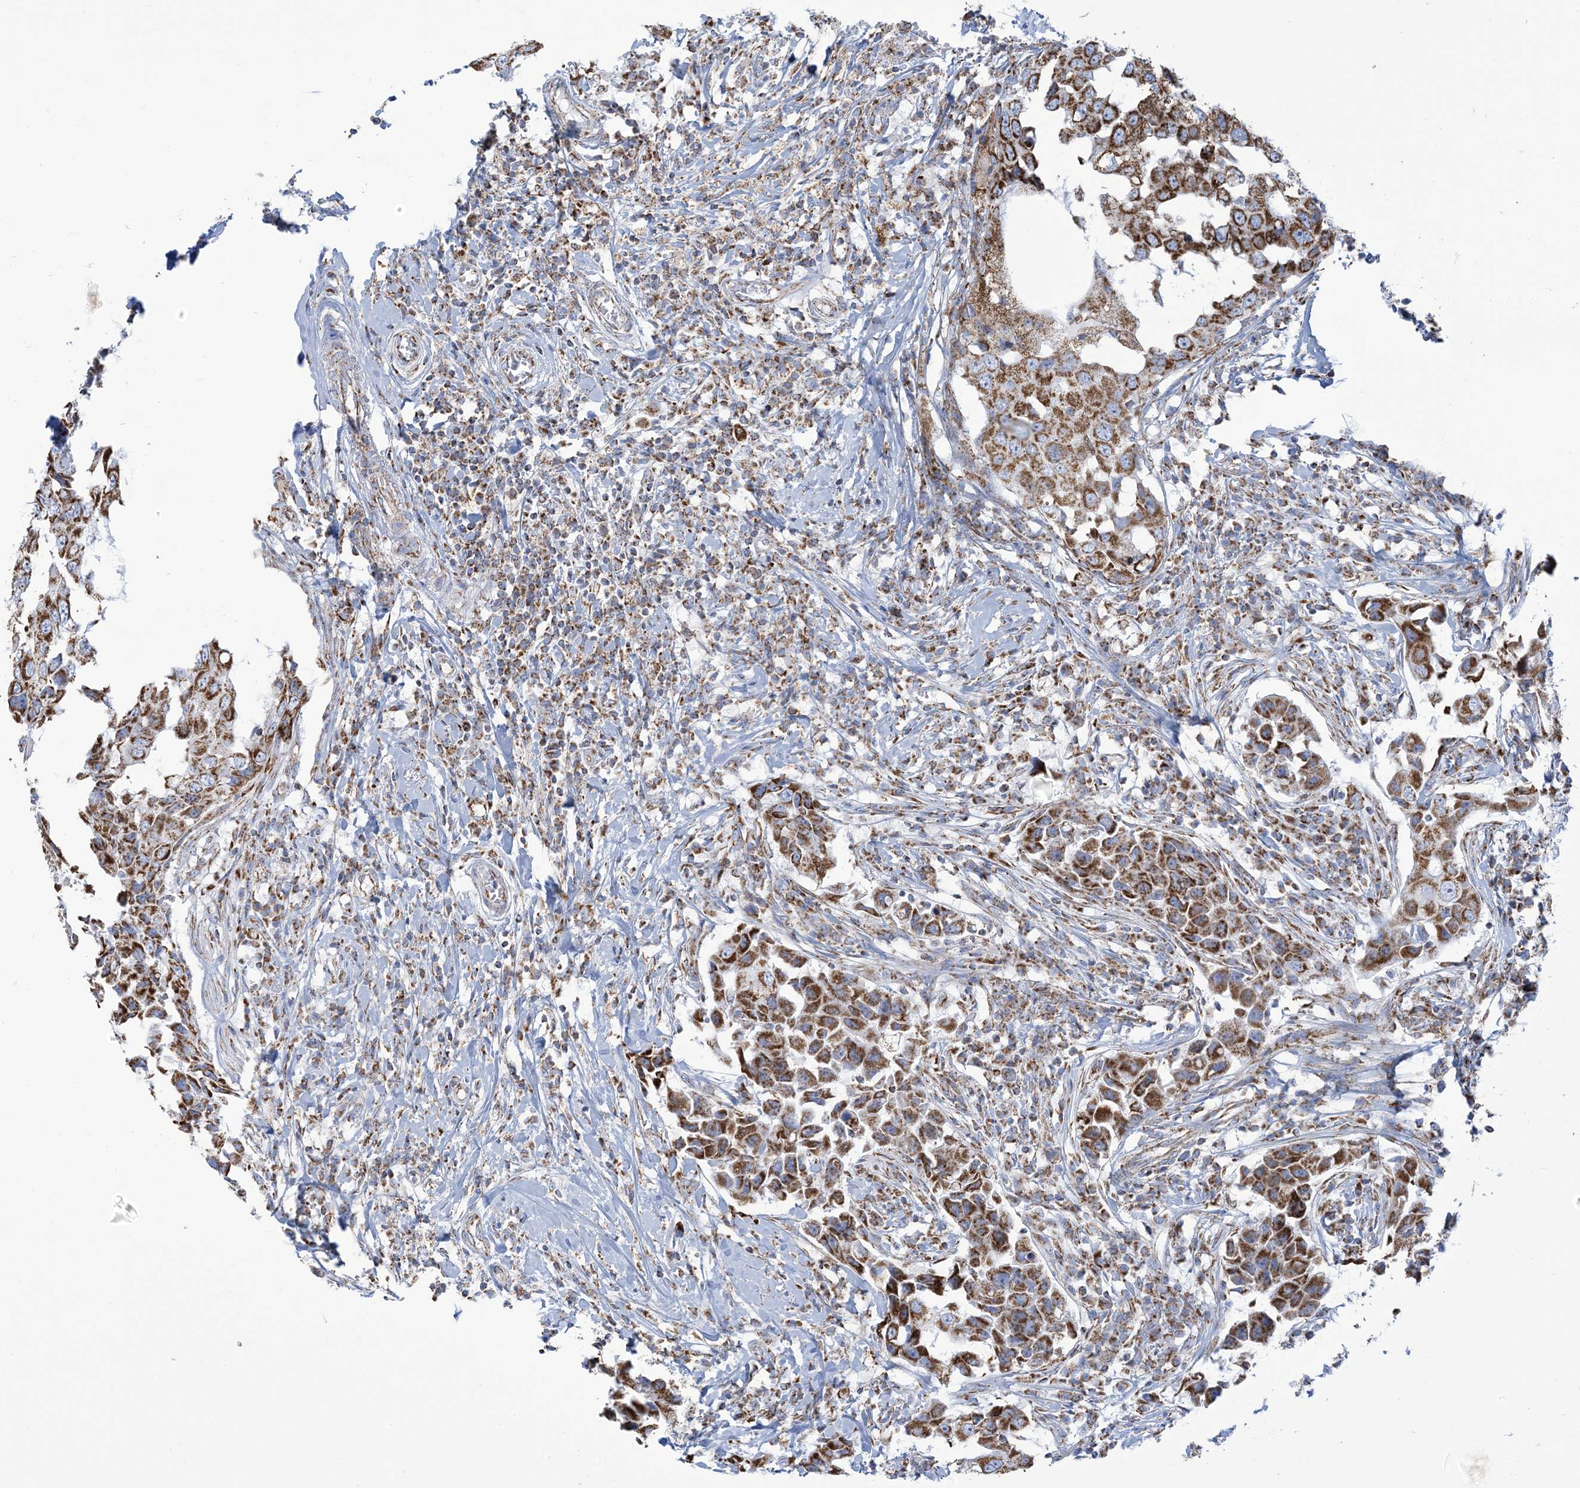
{"staining": {"intensity": "moderate", "quantity": ">75%", "location": "cytoplasmic/membranous"}, "tissue": "breast cancer", "cell_type": "Tumor cells", "image_type": "cancer", "snomed": [{"axis": "morphology", "description": "Duct carcinoma"}, {"axis": "topography", "description": "Breast"}], "caption": "Immunohistochemical staining of human intraductal carcinoma (breast) demonstrates moderate cytoplasmic/membranous protein expression in about >75% of tumor cells.", "gene": "SAMM50", "patient": {"sex": "female", "age": 27}}